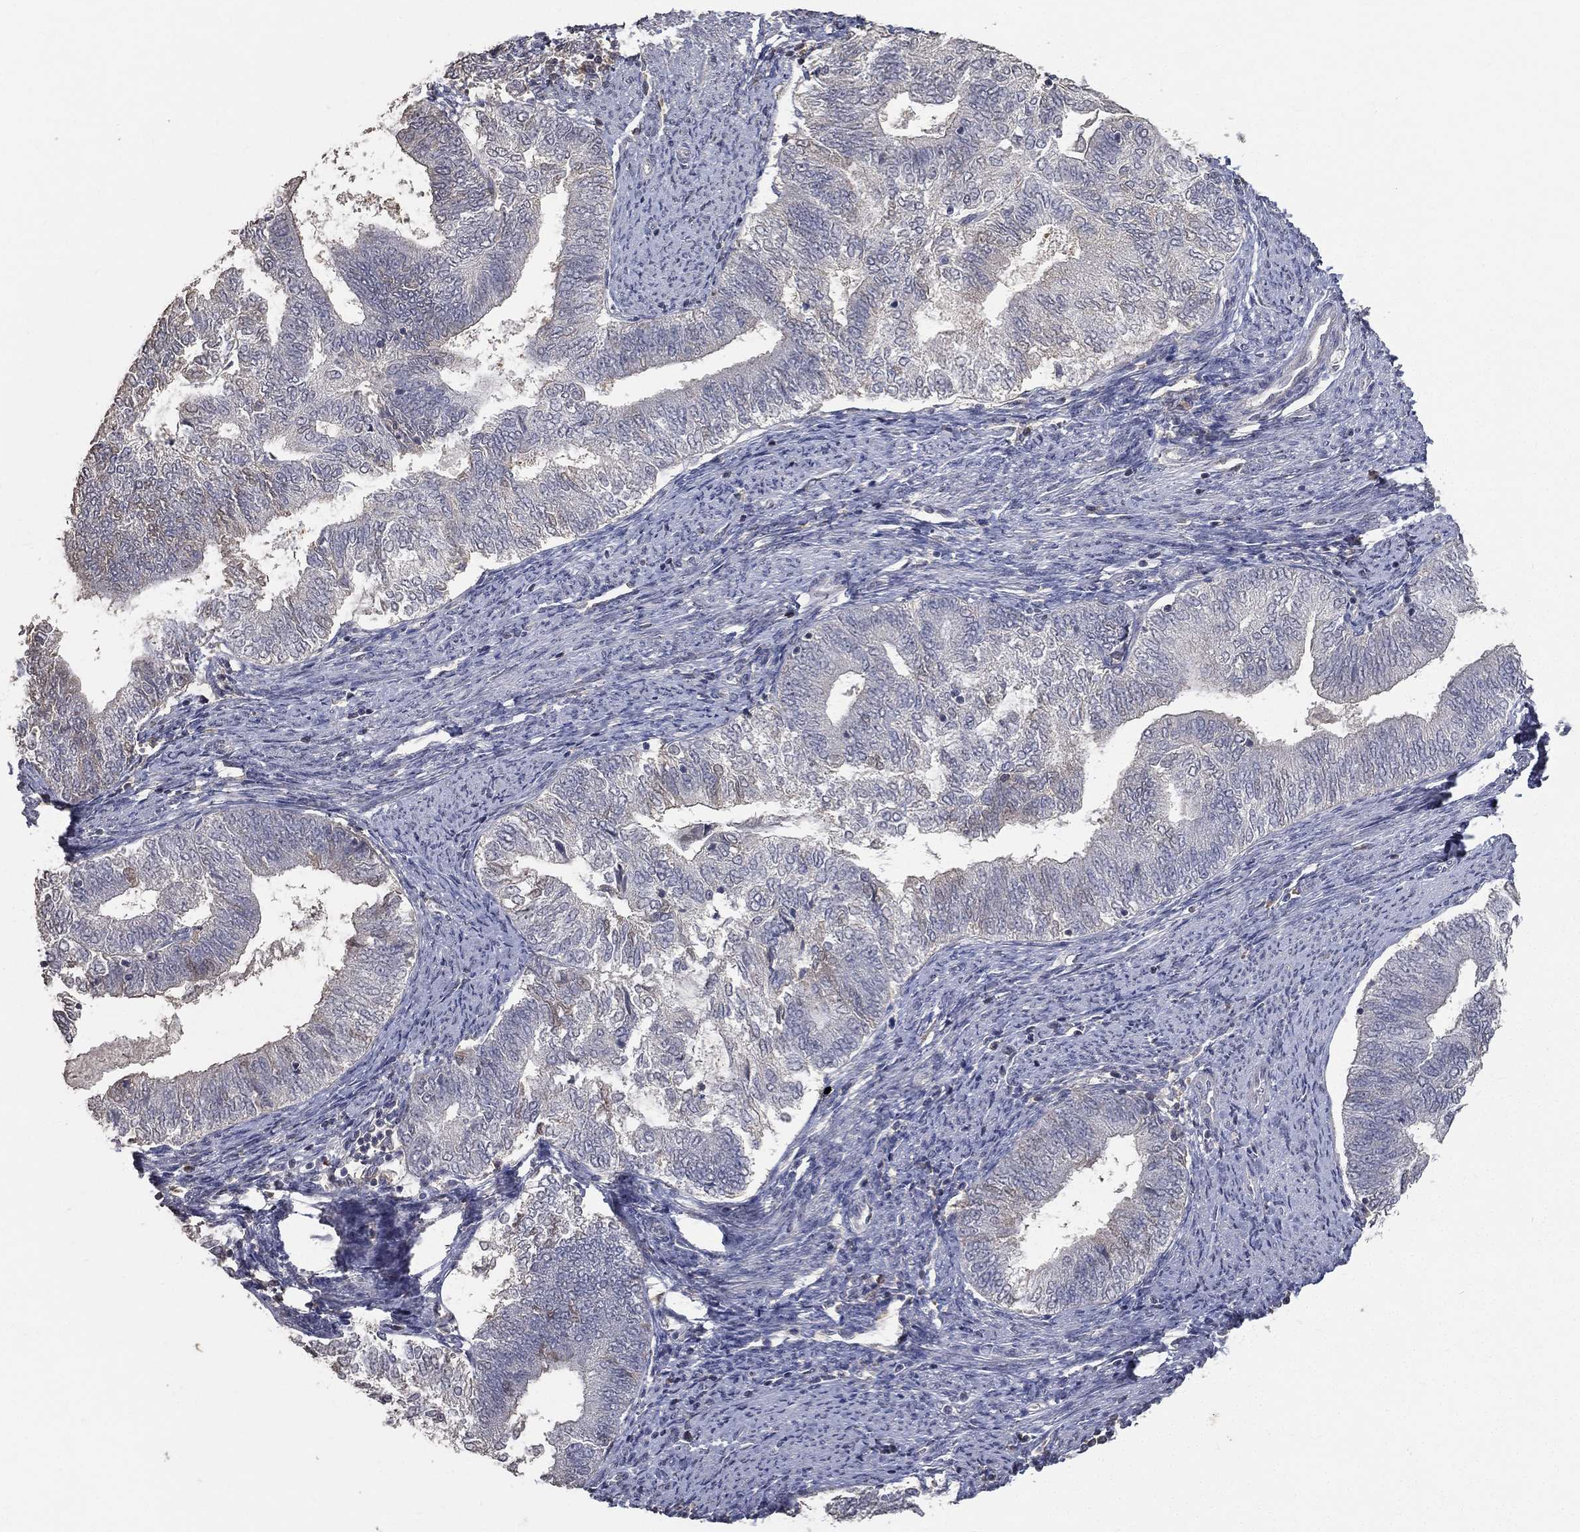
{"staining": {"intensity": "negative", "quantity": "none", "location": "none"}, "tissue": "endometrial cancer", "cell_type": "Tumor cells", "image_type": "cancer", "snomed": [{"axis": "morphology", "description": "Adenocarcinoma, NOS"}, {"axis": "topography", "description": "Endometrium"}], "caption": "Tumor cells are negative for brown protein staining in adenocarcinoma (endometrial).", "gene": "SNAP25", "patient": {"sex": "female", "age": 65}}